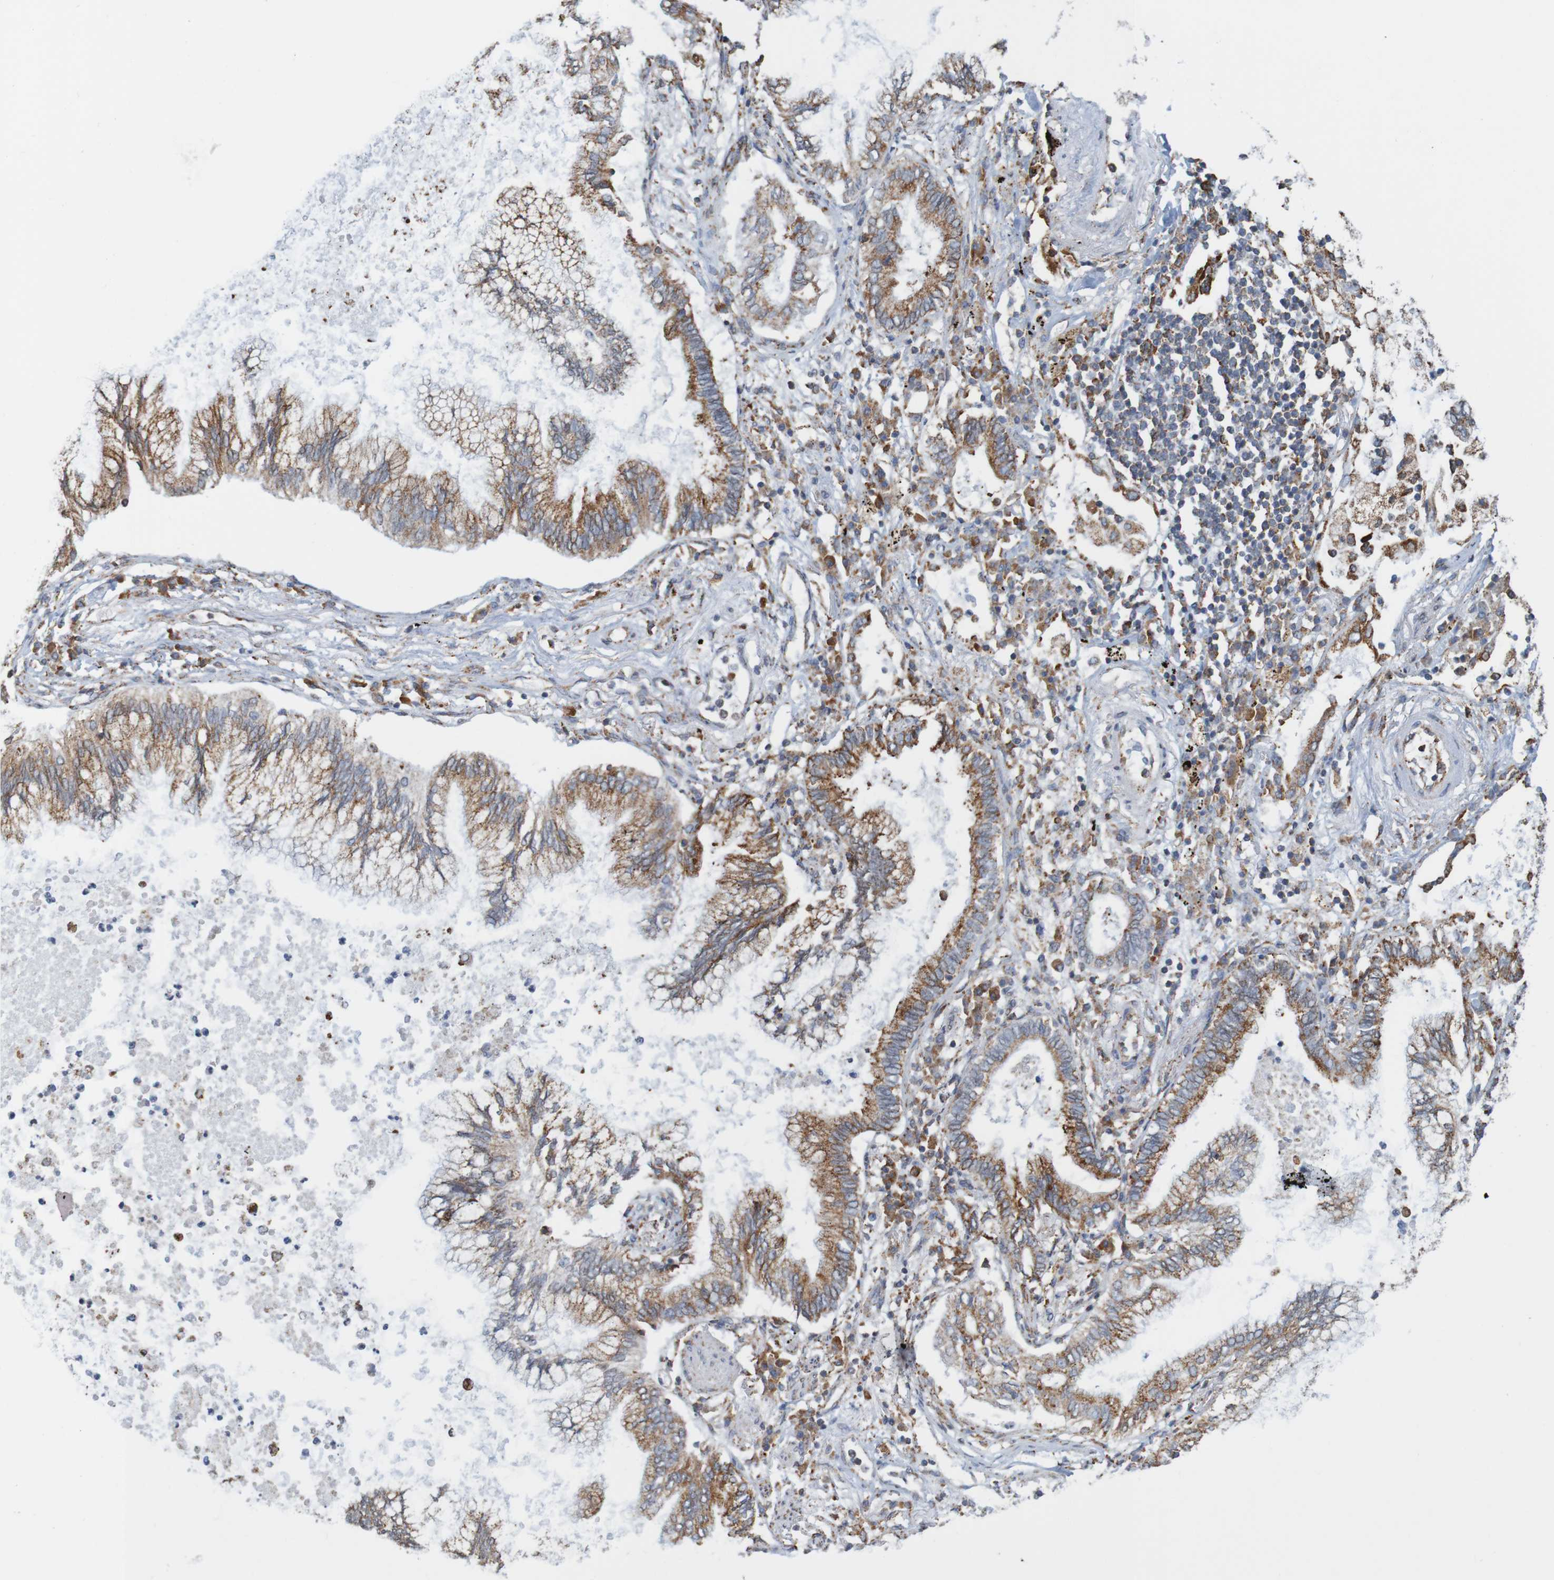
{"staining": {"intensity": "strong", "quantity": "25%-75%", "location": "cytoplasmic/membranous"}, "tissue": "lung cancer", "cell_type": "Tumor cells", "image_type": "cancer", "snomed": [{"axis": "morphology", "description": "Normal tissue, NOS"}, {"axis": "morphology", "description": "Adenocarcinoma, NOS"}, {"axis": "topography", "description": "Bronchus"}, {"axis": "topography", "description": "Lung"}], "caption": "Lung cancer was stained to show a protein in brown. There is high levels of strong cytoplasmic/membranous positivity in about 25%-75% of tumor cells.", "gene": "PDIA3", "patient": {"sex": "female", "age": 70}}